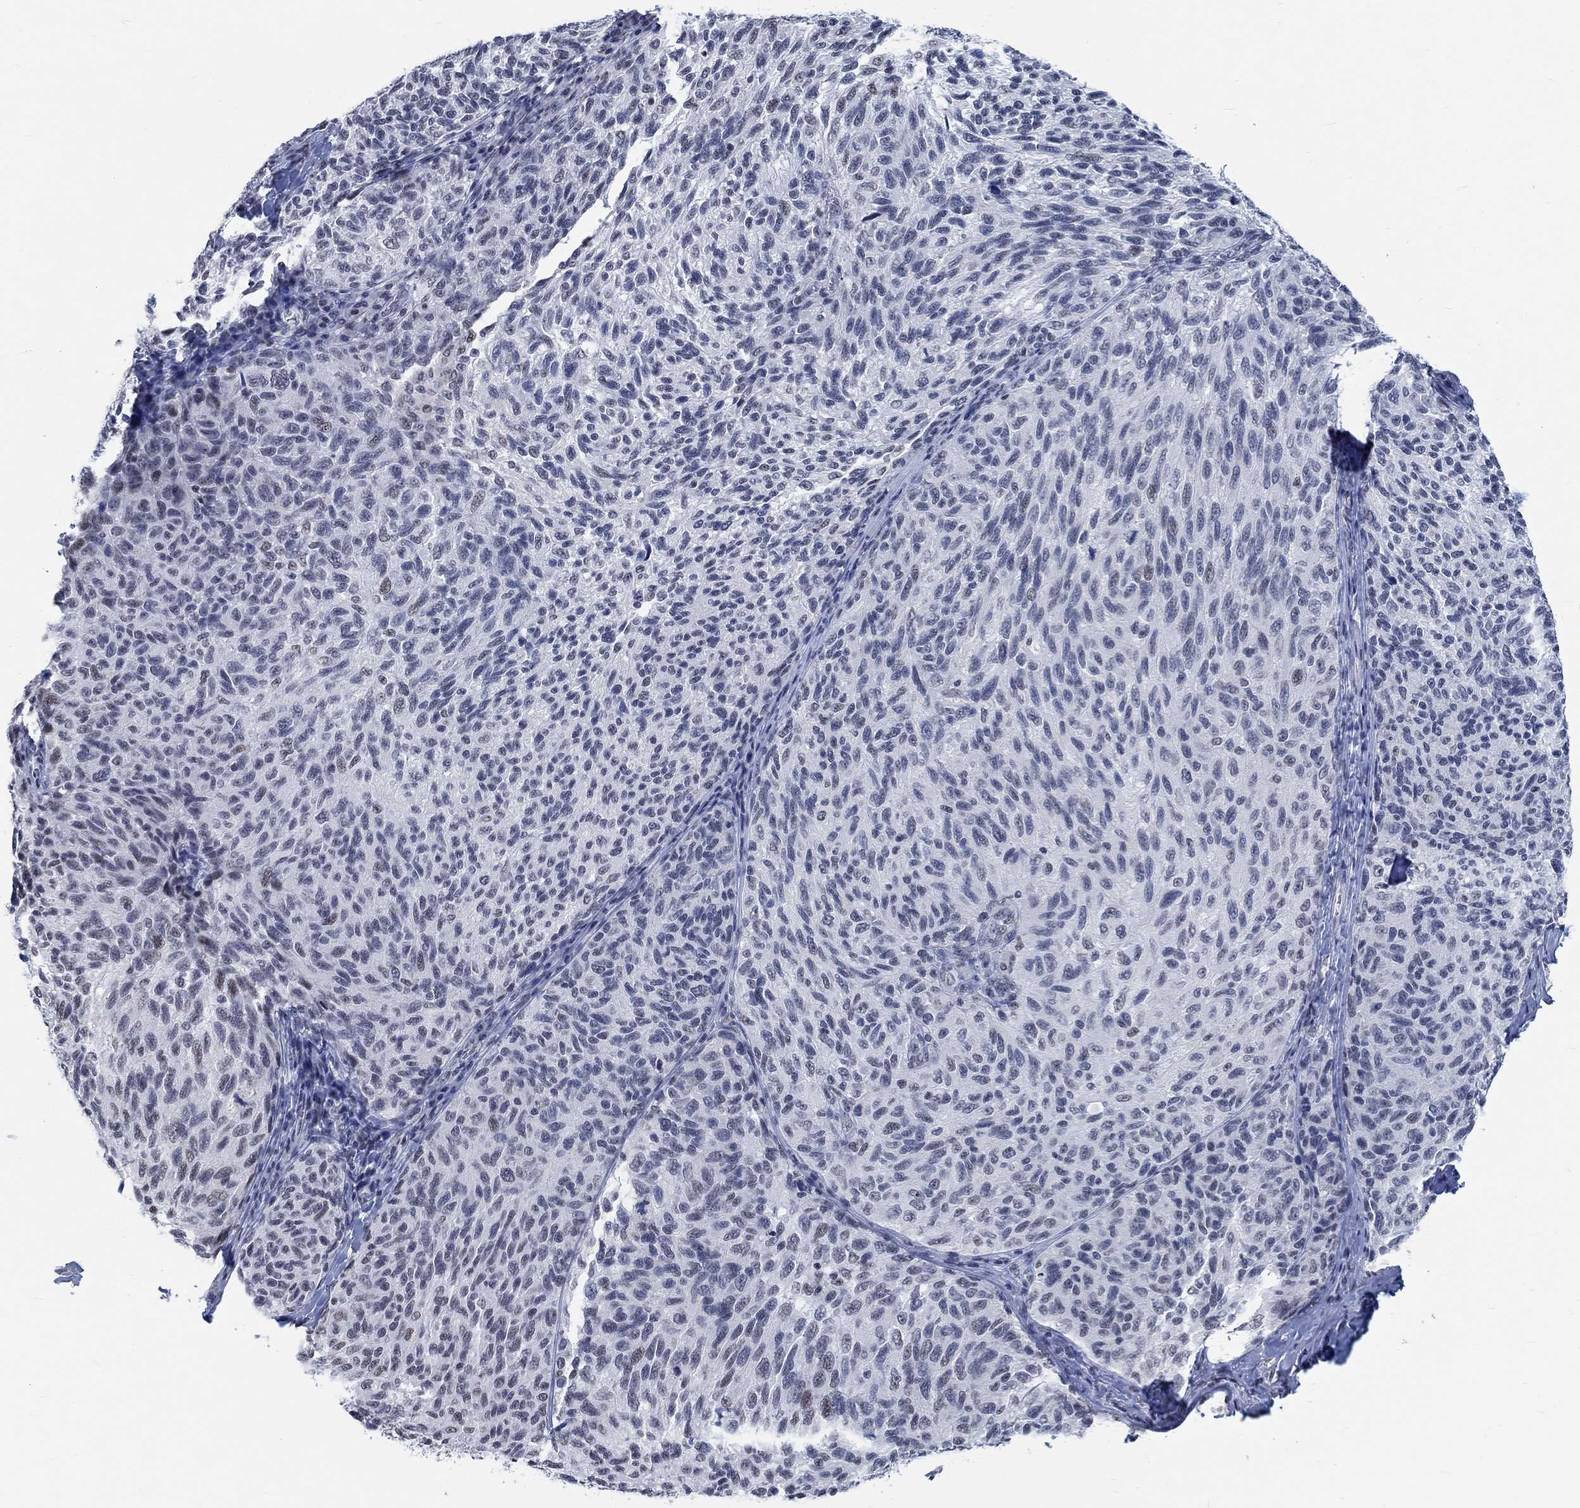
{"staining": {"intensity": "negative", "quantity": "none", "location": "none"}, "tissue": "melanoma", "cell_type": "Tumor cells", "image_type": "cancer", "snomed": [{"axis": "morphology", "description": "Malignant melanoma, NOS"}, {"axis": "topography", "description": "Skin"}], "caption": "High magnification brightfield microscopy of melanoma stained with DAB (3,3'-diaminobenzidine) (brown) and counterstained with hematoxylin (blue): tumor cells show no significant staining.", "gene": "KCNH8", "patient": {"sex": "female", "age": 73}}